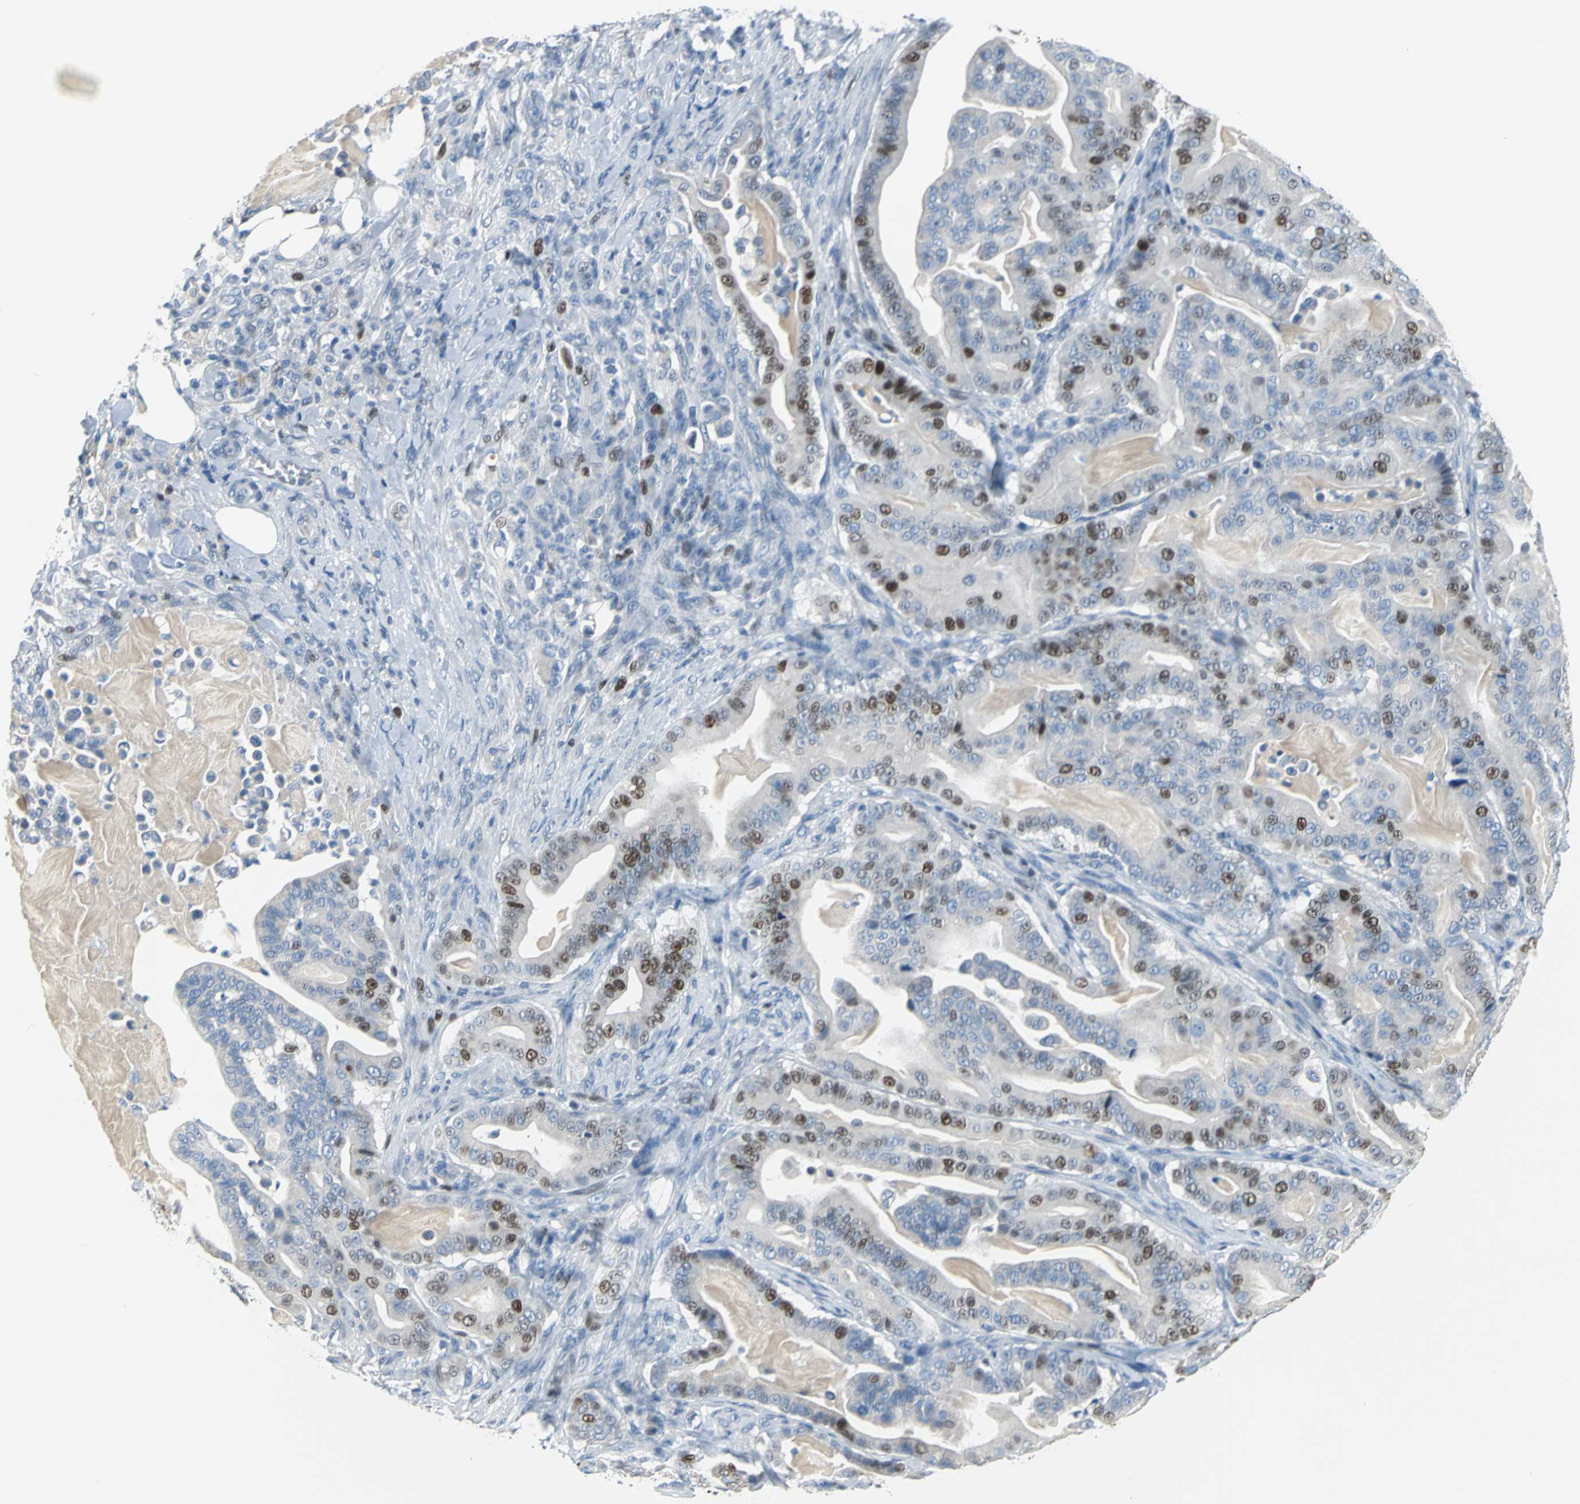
{"staining": {"intensity": "strong", "quantity": "<25%", "location": "nuclear"}, "tissue": "pancreatic cancer", "cell_type": "Tumor cells", "image_type": "cancer", "snomed": [{"axis": "morphology", "description": "Adenocarcinoma, NOS"}, {"axis": "topography", "description": "Pancreas"}], "caption": "Protein expression analysis of human pancreatic cancer reveals strong nuclear positivity in about <25% of tumor cells.", "gene": "MCM4", "patient": {"sex": "male", "age": 63}}